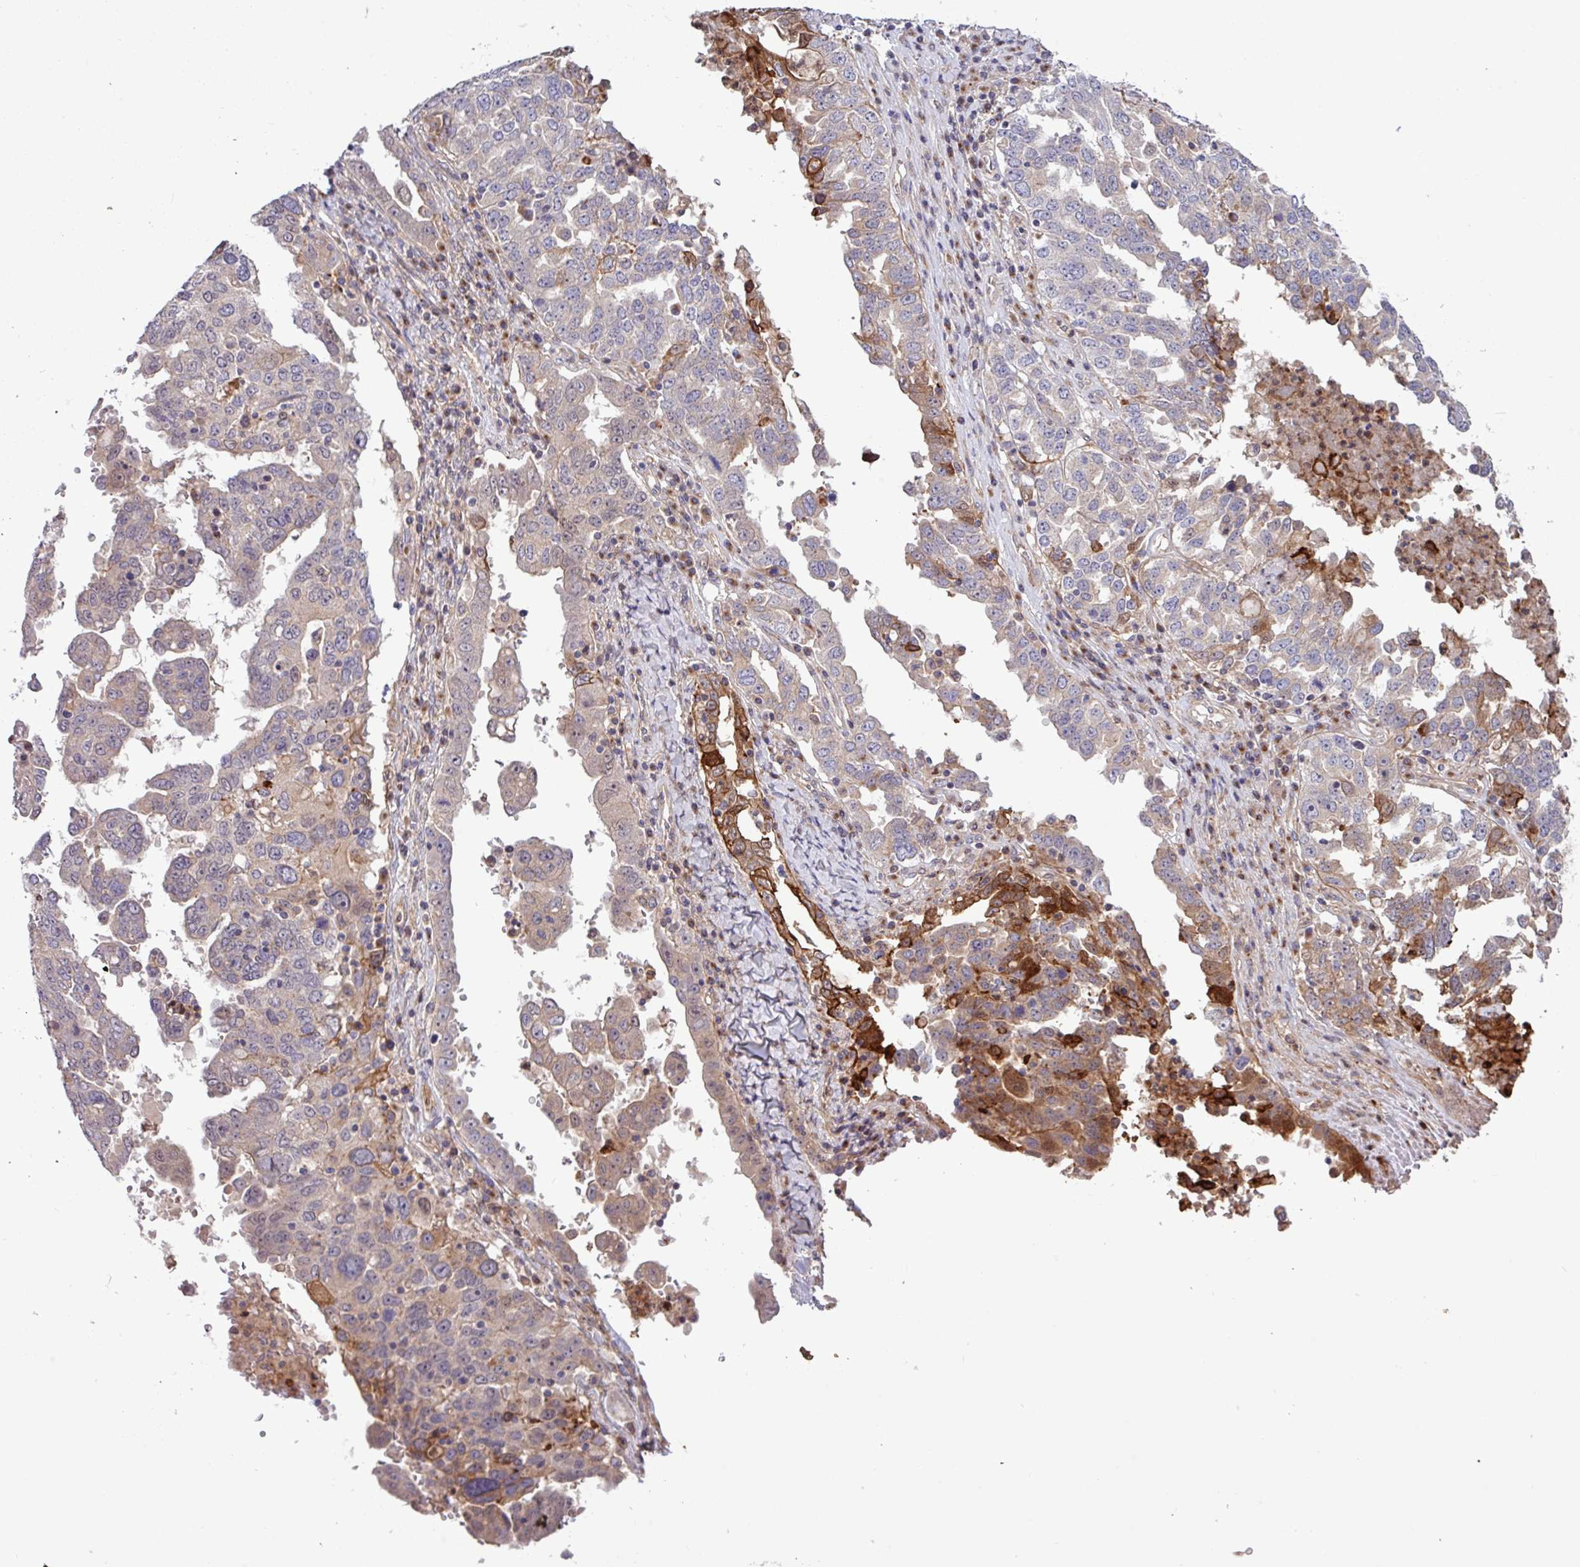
{"staining": {"intensity": "strong", "quantity": "<25%", "location": "cytoplasmic/membranous"}, "tissue": "ovarian cancer", "cell_type": "Tumor cells", "image_type": "cancer", "snomed": [{"axis": "morphology", "description": "Carcinoma, endometroid"}, {"axis": "topography", "description": "Ovary"}], "caption": "DAB (3,3'-diaminobenzidine) immunohistochemical staining of ovarian cancer demonstrates strong cytoplasmic/membranous protein staining in approximately <25% of tumor cells.", "gene": "CNTRL", "patient": {"sex": "female", "age": 62}}